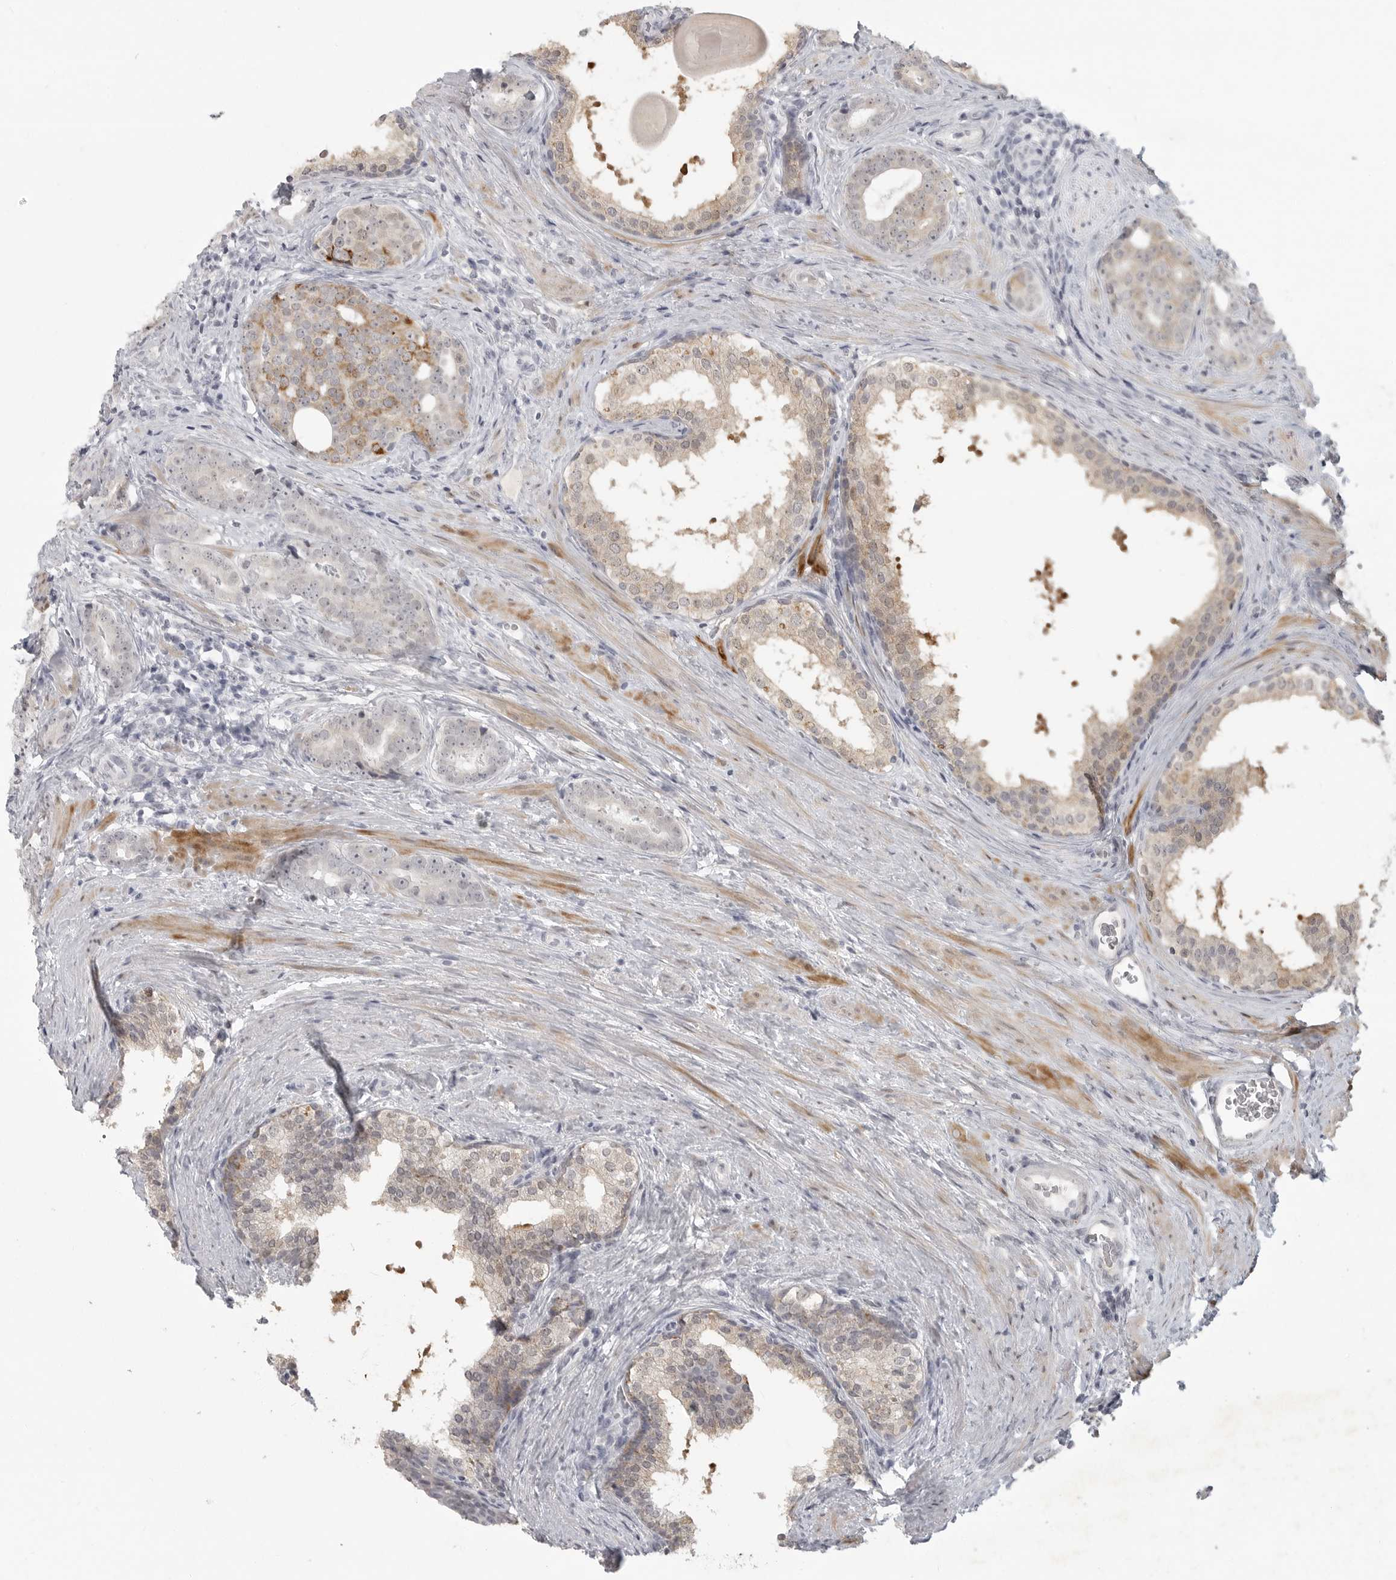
{"staining": {"intensity": "weak", "quantity": "25%-75%", "location": "cytoplasmic/membranous"}, "tissue": "prostate cancer", "cell_type": "Tumor cells", "image_type": "cancer", "snomed": [{"axis": "morphology", "description": "Adenocarcinoma, High grade"}, {"axis": "topography", "description": "Prostate"}], "caption": "Prostate cancer stained with DAB (3,3'-diaminobenzidine) immunohistochemistry shows low levels of weak cytoplasmic/membranous positivity in approximately 25%-75% of tumor cells.", "gene": "TCTN3", "patient": {"sex": "male", "age": 56}}